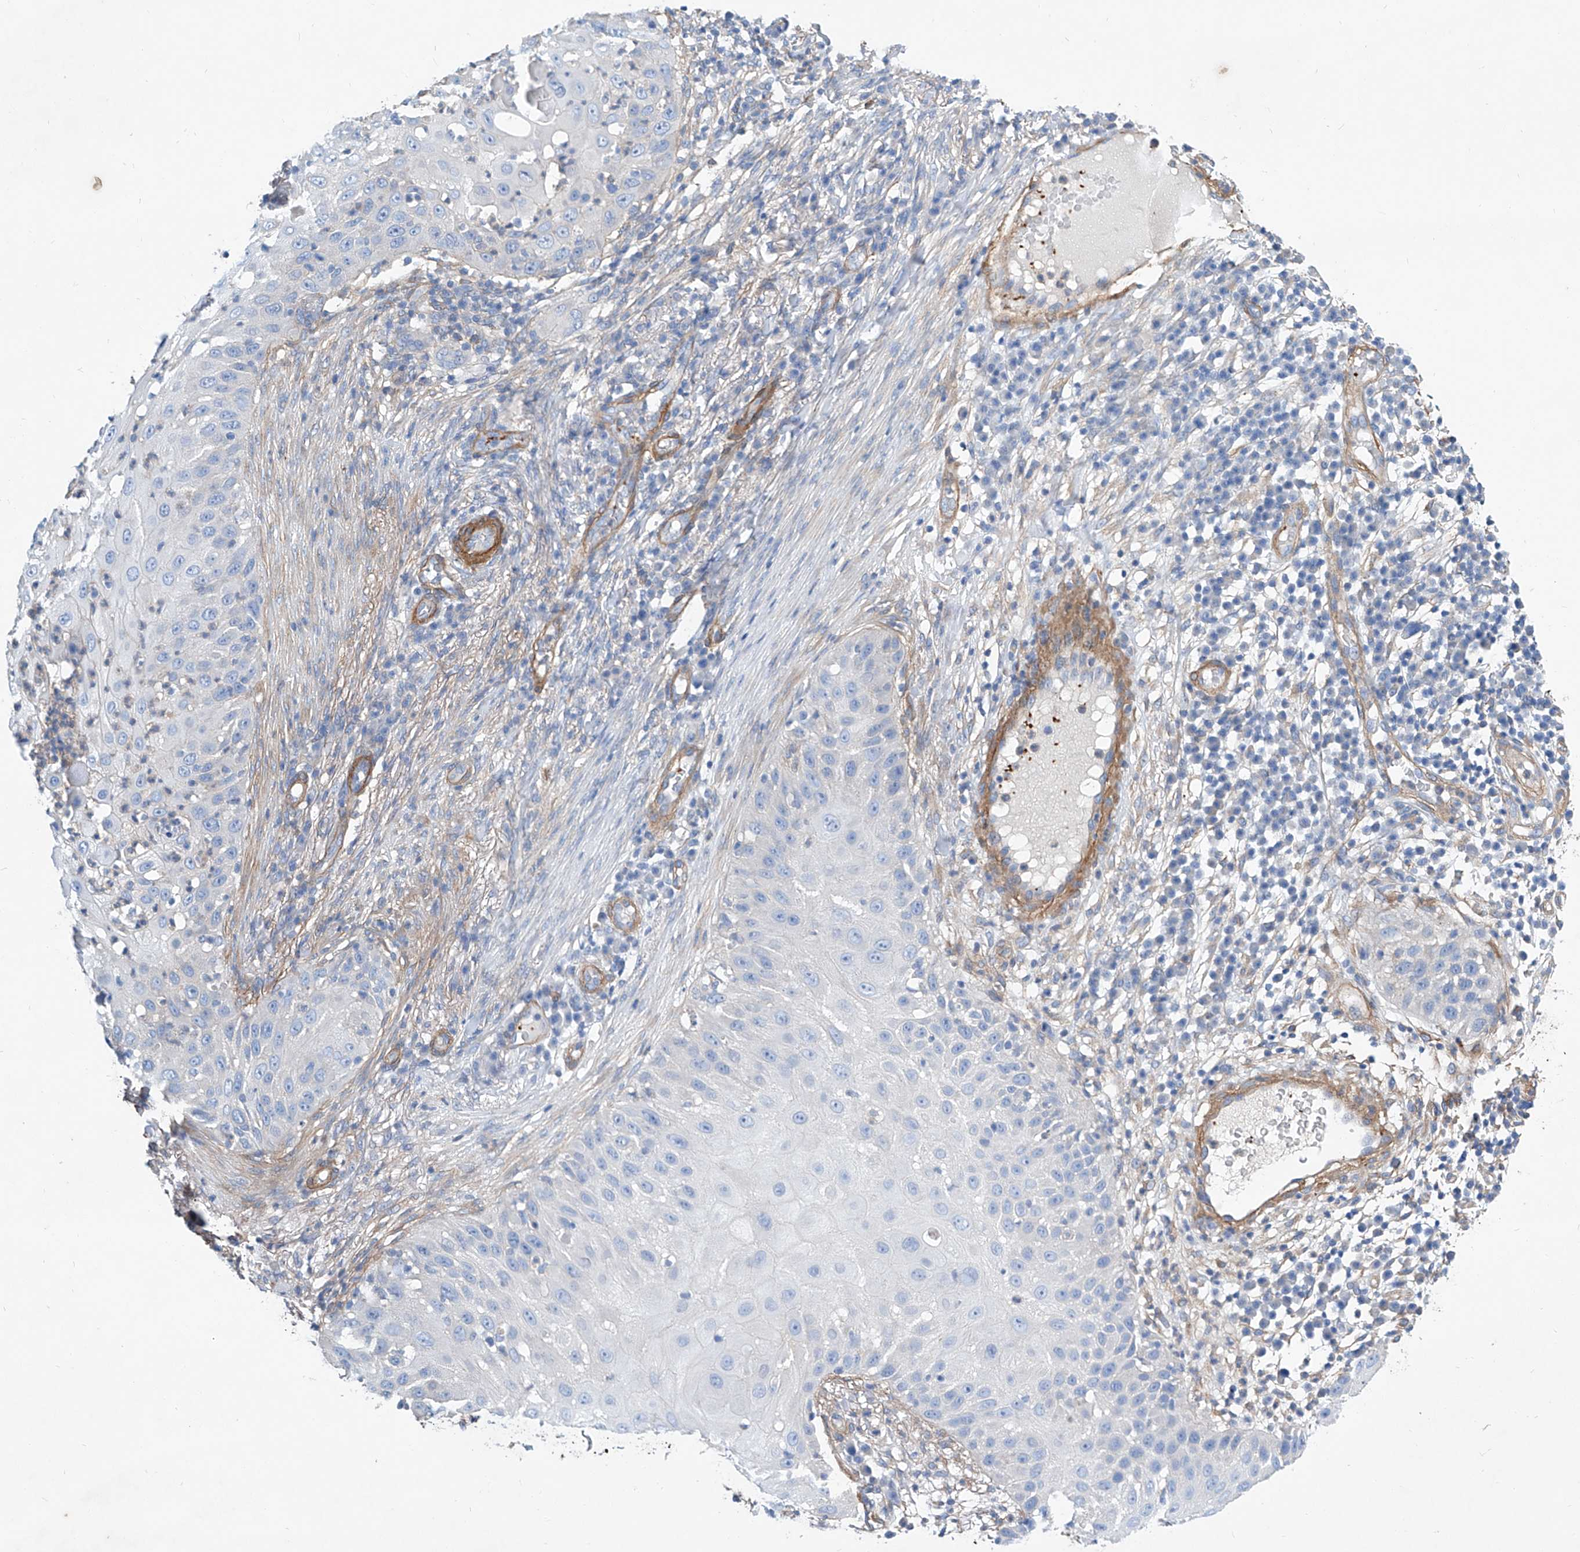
{"staining": {"intensity": "negative", "quantity": "none", "location": "none"}, "tissue": "skin cancer", "cell_type": "Tumor cells", "image_type": "cancer", "snomed": [{"axis": "morphology", "description": "Squamous cell carcinoma, NOS"}, {"axis": "topography", "description": "Skin"}], "caption": "Tumor cells show no significant protein staining in squamous cell carcinoma (skin).", "gene": "TAS2R60", "patient": {"sex": "female", "age": 44}}